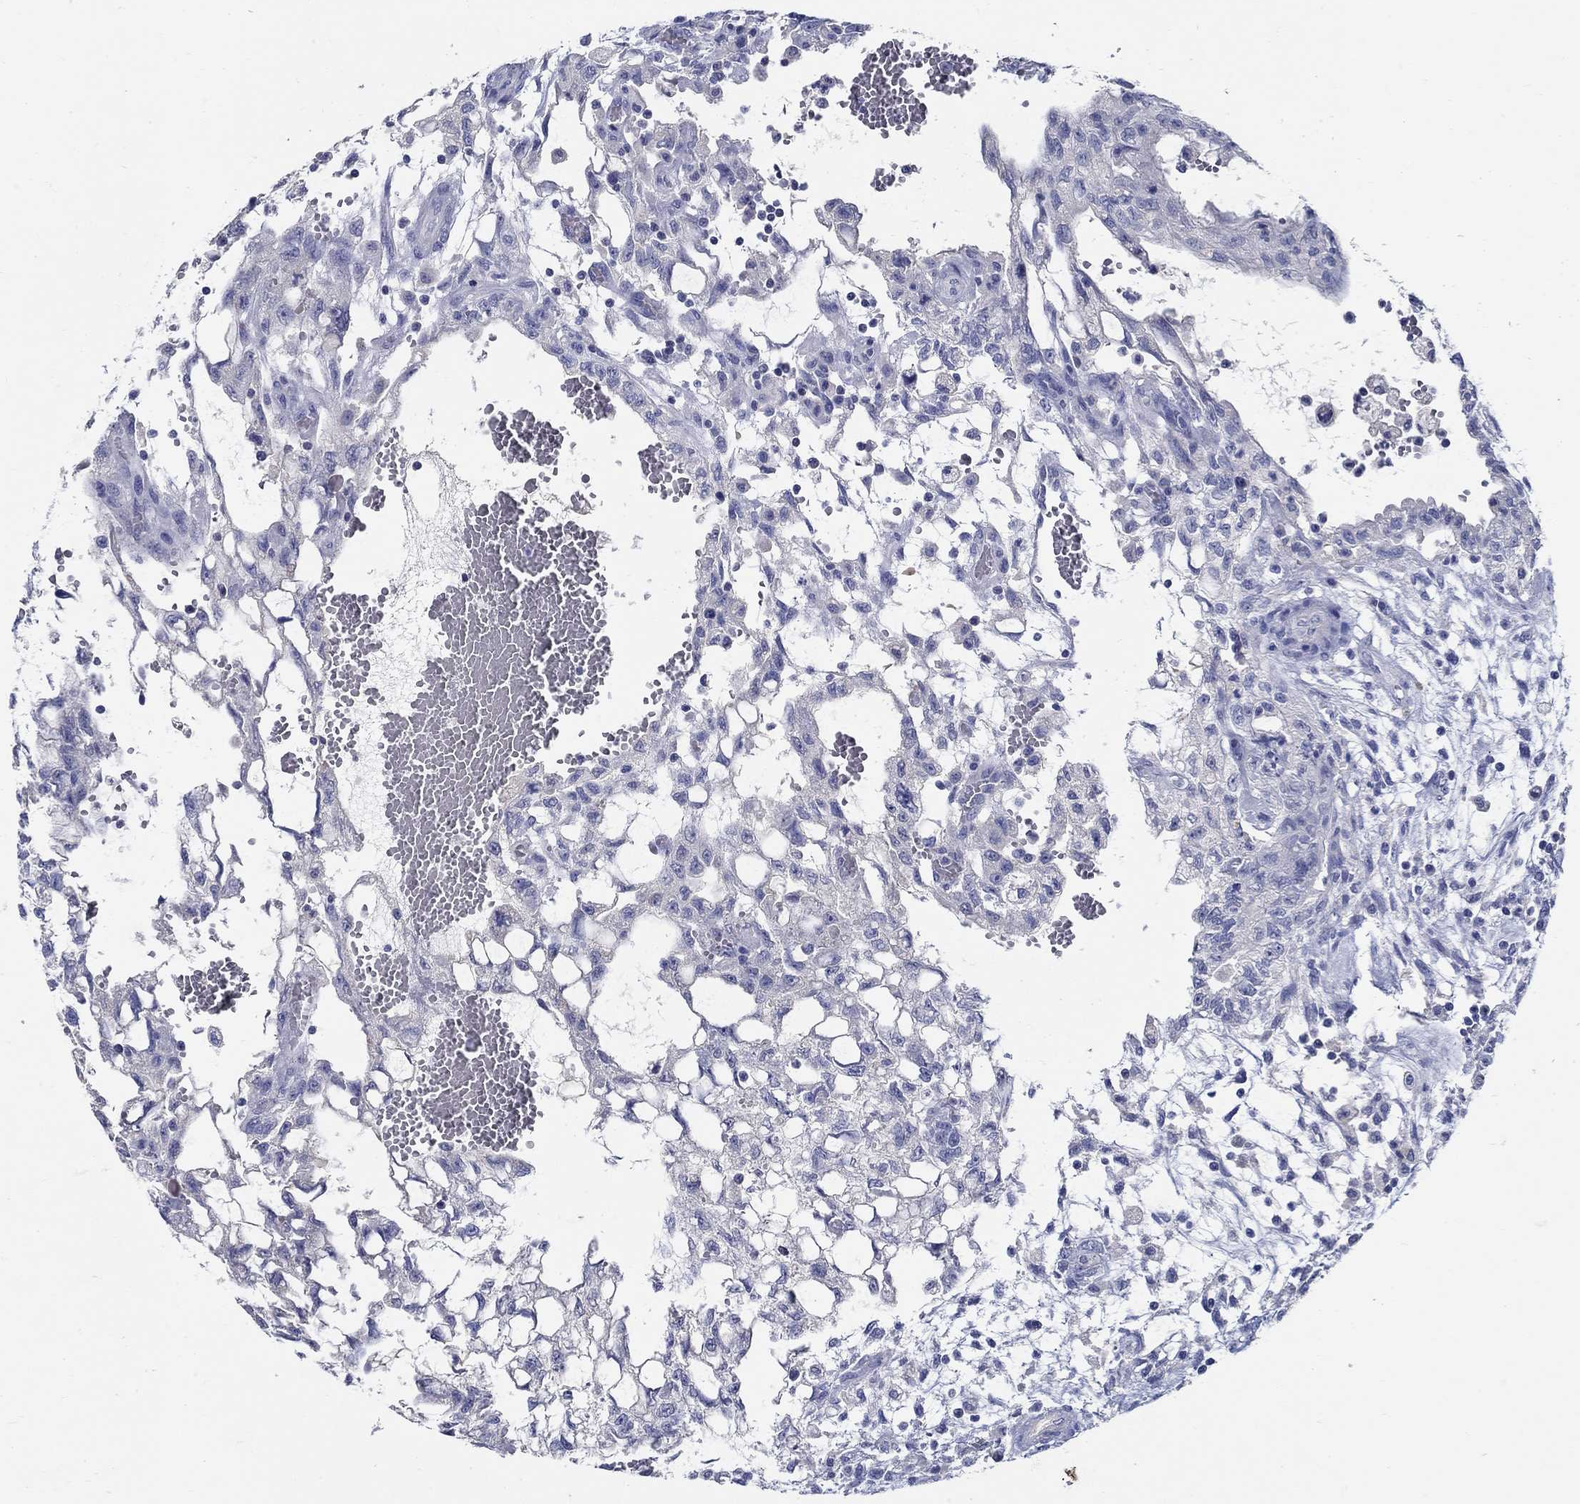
{"staining": {"intensity": "negative", "quantity": "none", "location": "none"}, "tissue": "testis cancer", "cell_type": "Tumor cells", "image_type": "cancer", "snomed": [{"axis": "morphology", "description": "Carcinoma, Embryonal, NOS"}, {"axis": "topography", "description": "Testis"}], "caption": "Tumor cells are negative for brown protein staining in testis embryonal carcinoma.", "gene": "CRYGD", "patient": {"sex": "male", "age": 32}}